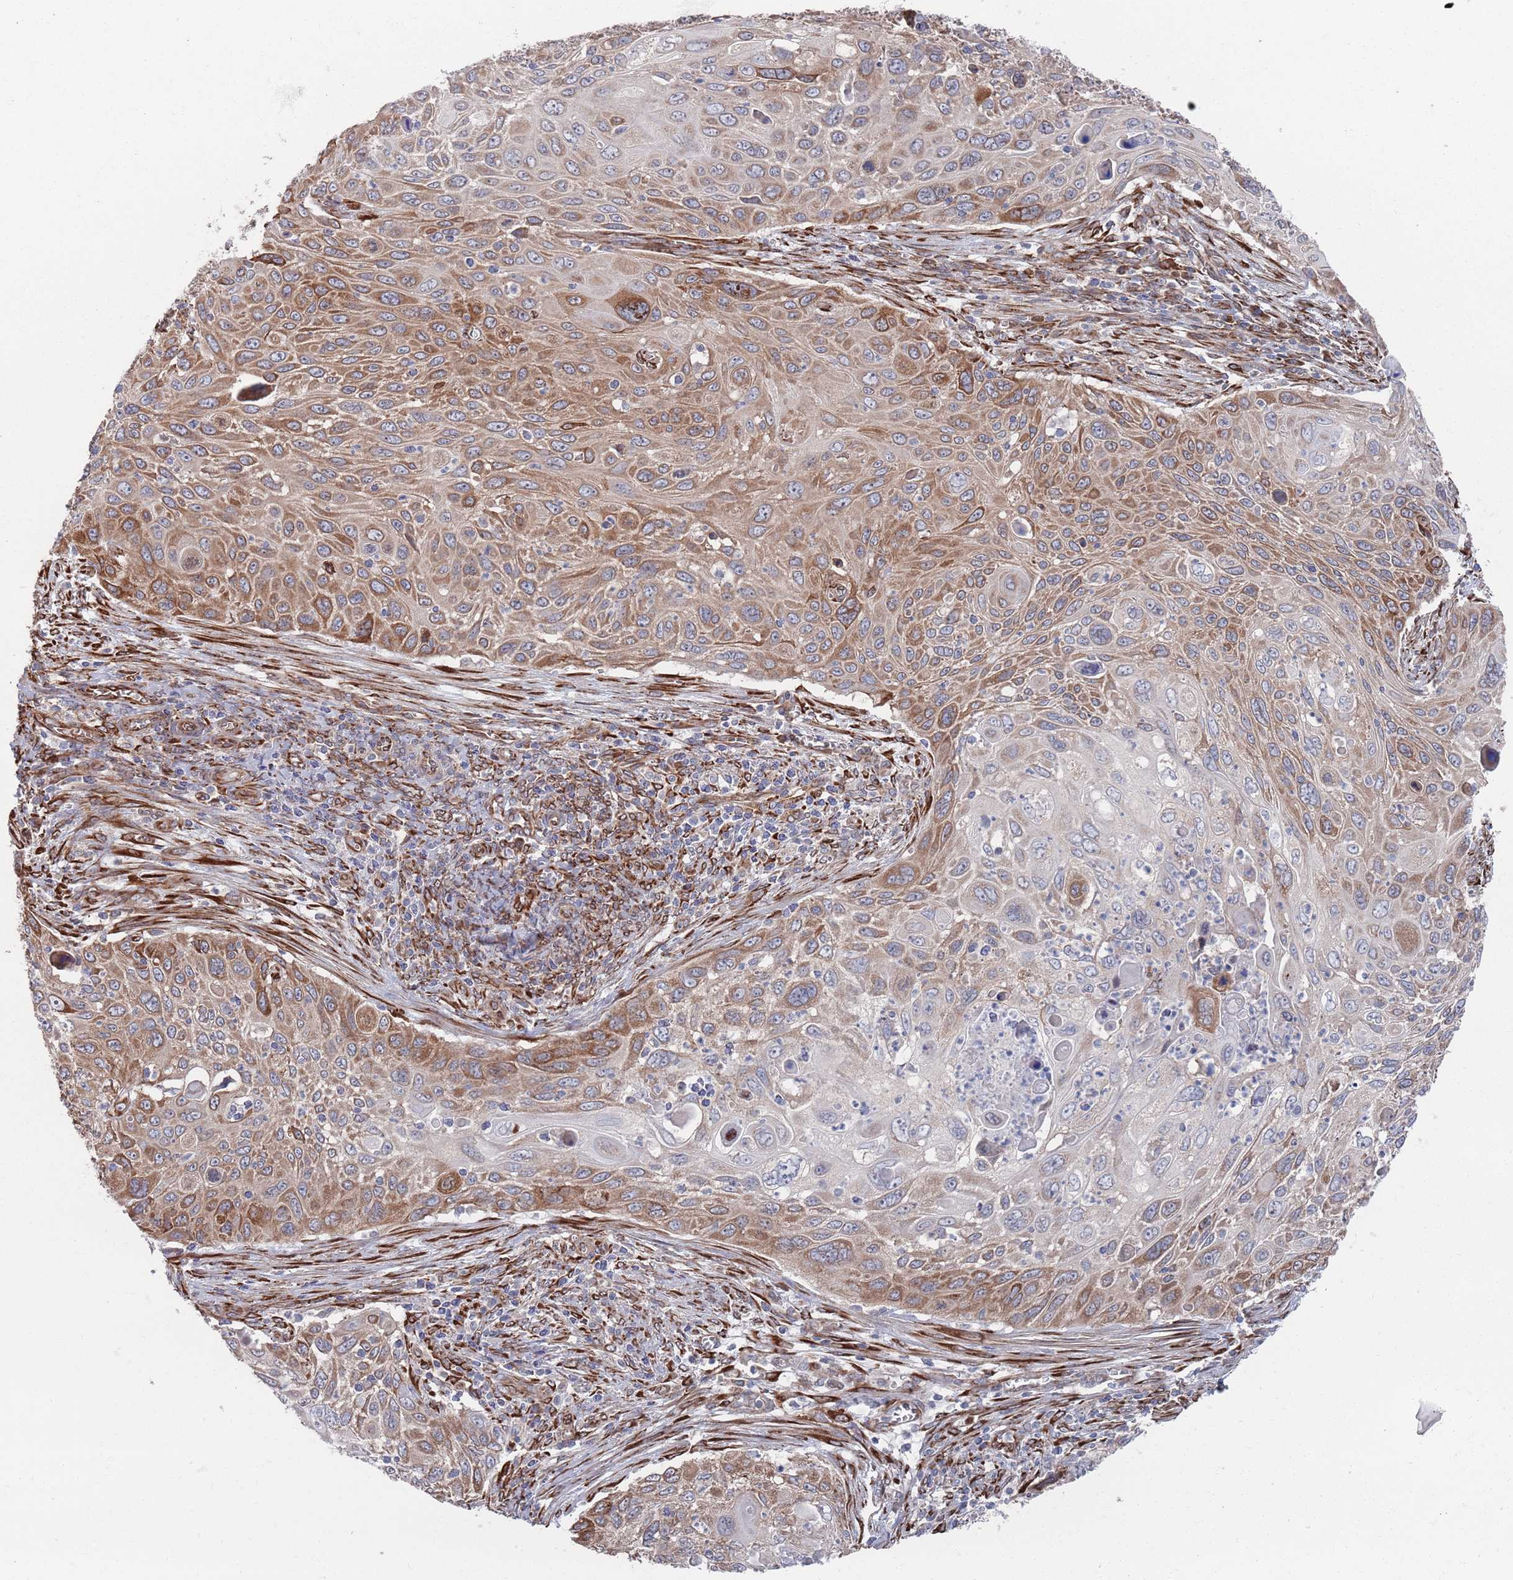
{"staining": {"intensity": "moderate", "quantity": "25%-75%", "location": "cytoplasmic/membranous"}, "tissue": "cervical cancer", "cell_type": "Tumor cells", "image_type": "cancer", "snomed": [{"axis": "morphology", "description": "Squamous cell carcinoma, NOS"}, {"axis": "topography", "description": "Cervix"}], "caption": "Protein expression by immunohistochemistry (IHC) exhibits moderate cytoplasmic/membranous staining in approximately 25%-75% of tumor cells in cervical cancer (squamous cell carcinoma).", "gene": "CCDC106", "patient": {"sex": "female", "age": 70}}